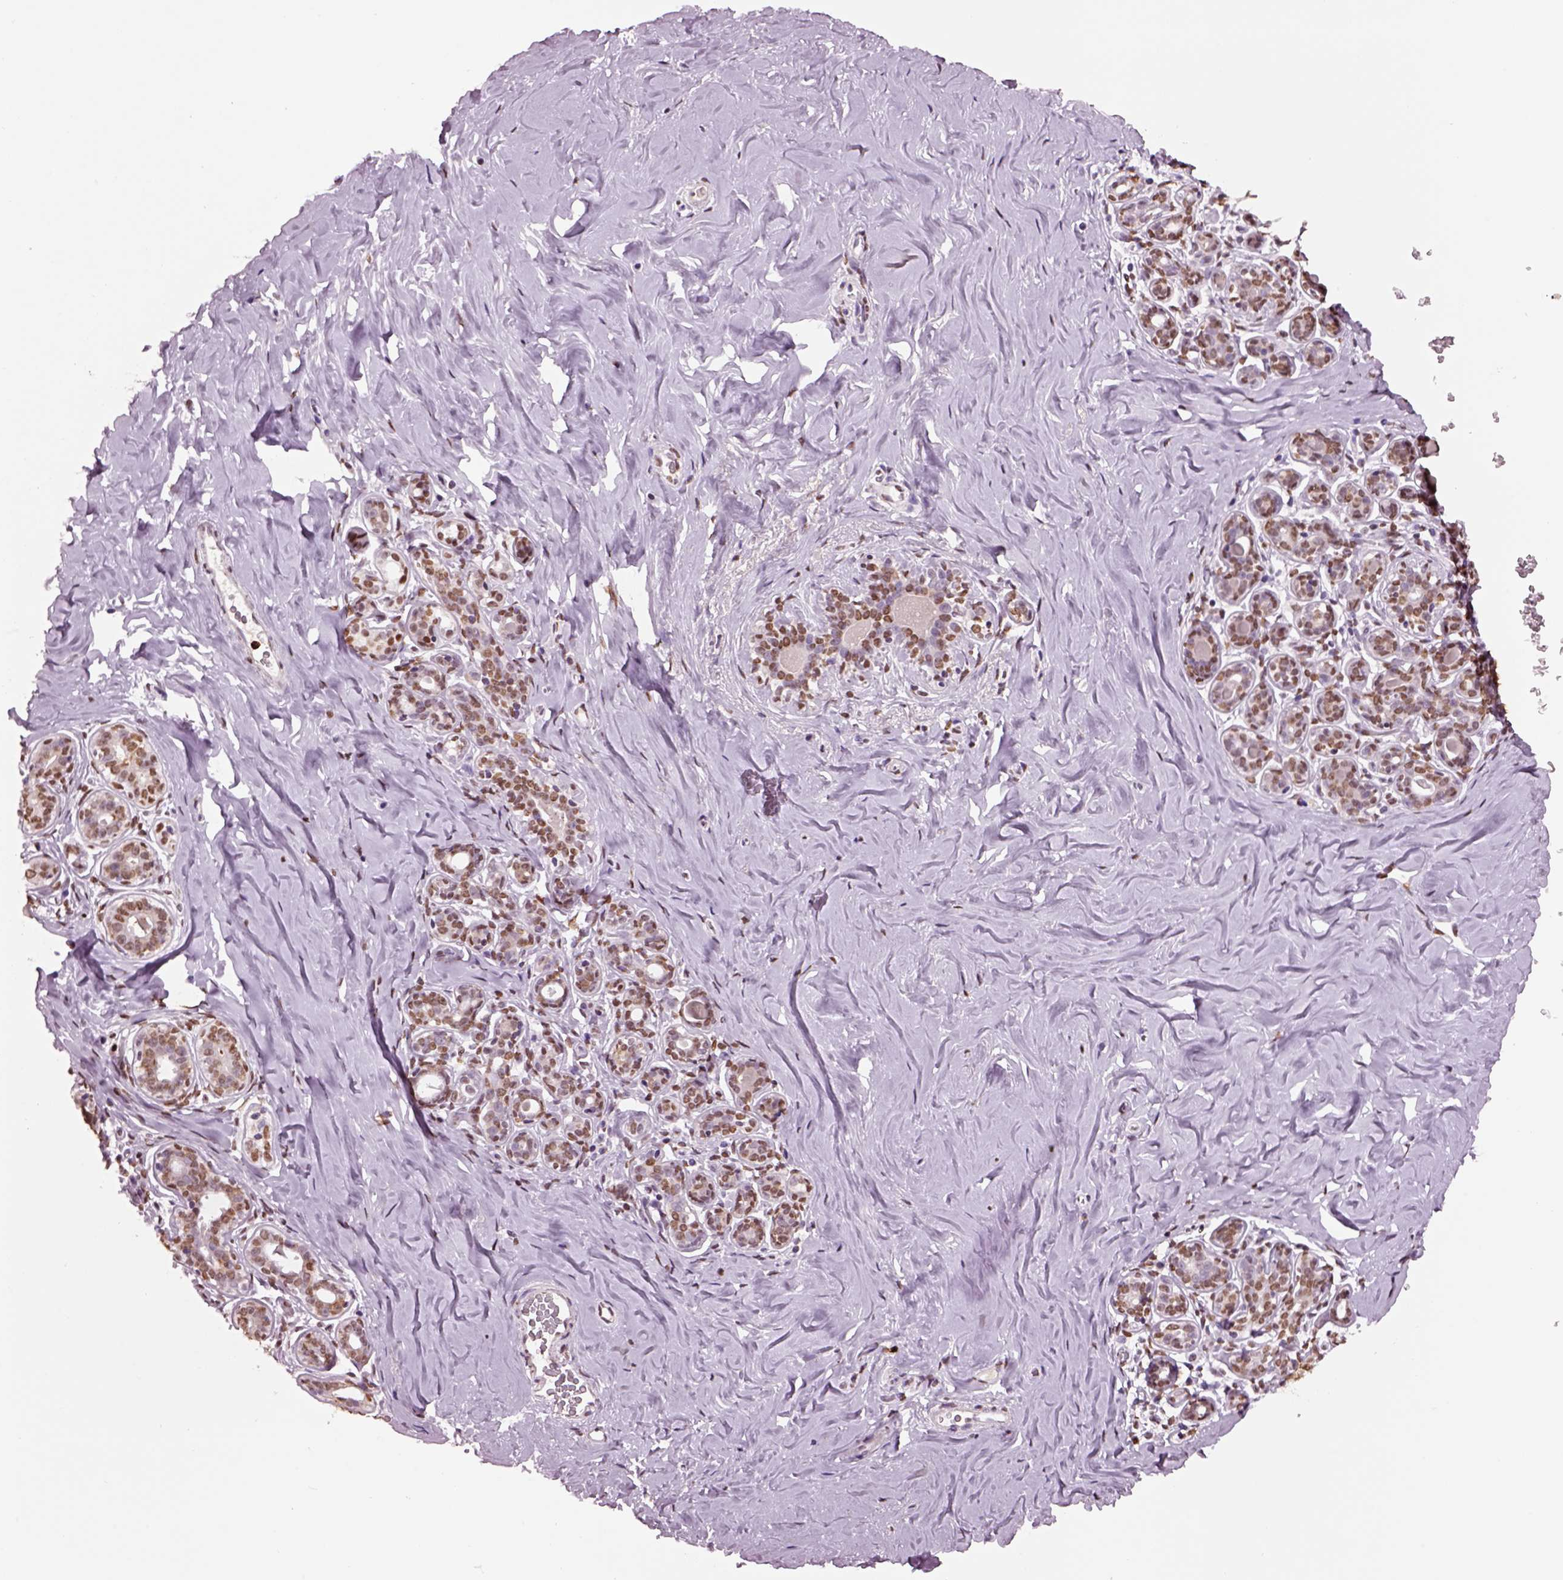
{"staining": {"intensity": "moderate", "quantity": ">75%", "location": "nuclear"}, "tissue": "breast", "cell_type": "Adipocytes", "image_type": "normal", "snomed": [{"axis": "morphology", "description": "Normal tissue, NOS"}, {"axis": "topography", "description": "Skin"}, {"axis": "topography", "description": "Breast"}], "caption": "High-power microscopy captured an IHC image of benign breast, revealing moderate nuclear staining in approximately >75% of adipocytes. Ihc stains the protein of interest in brown and the nuclei are stained blue.", "gene": "DDX3X", "patient": {"sex": "female", "age": 43}}